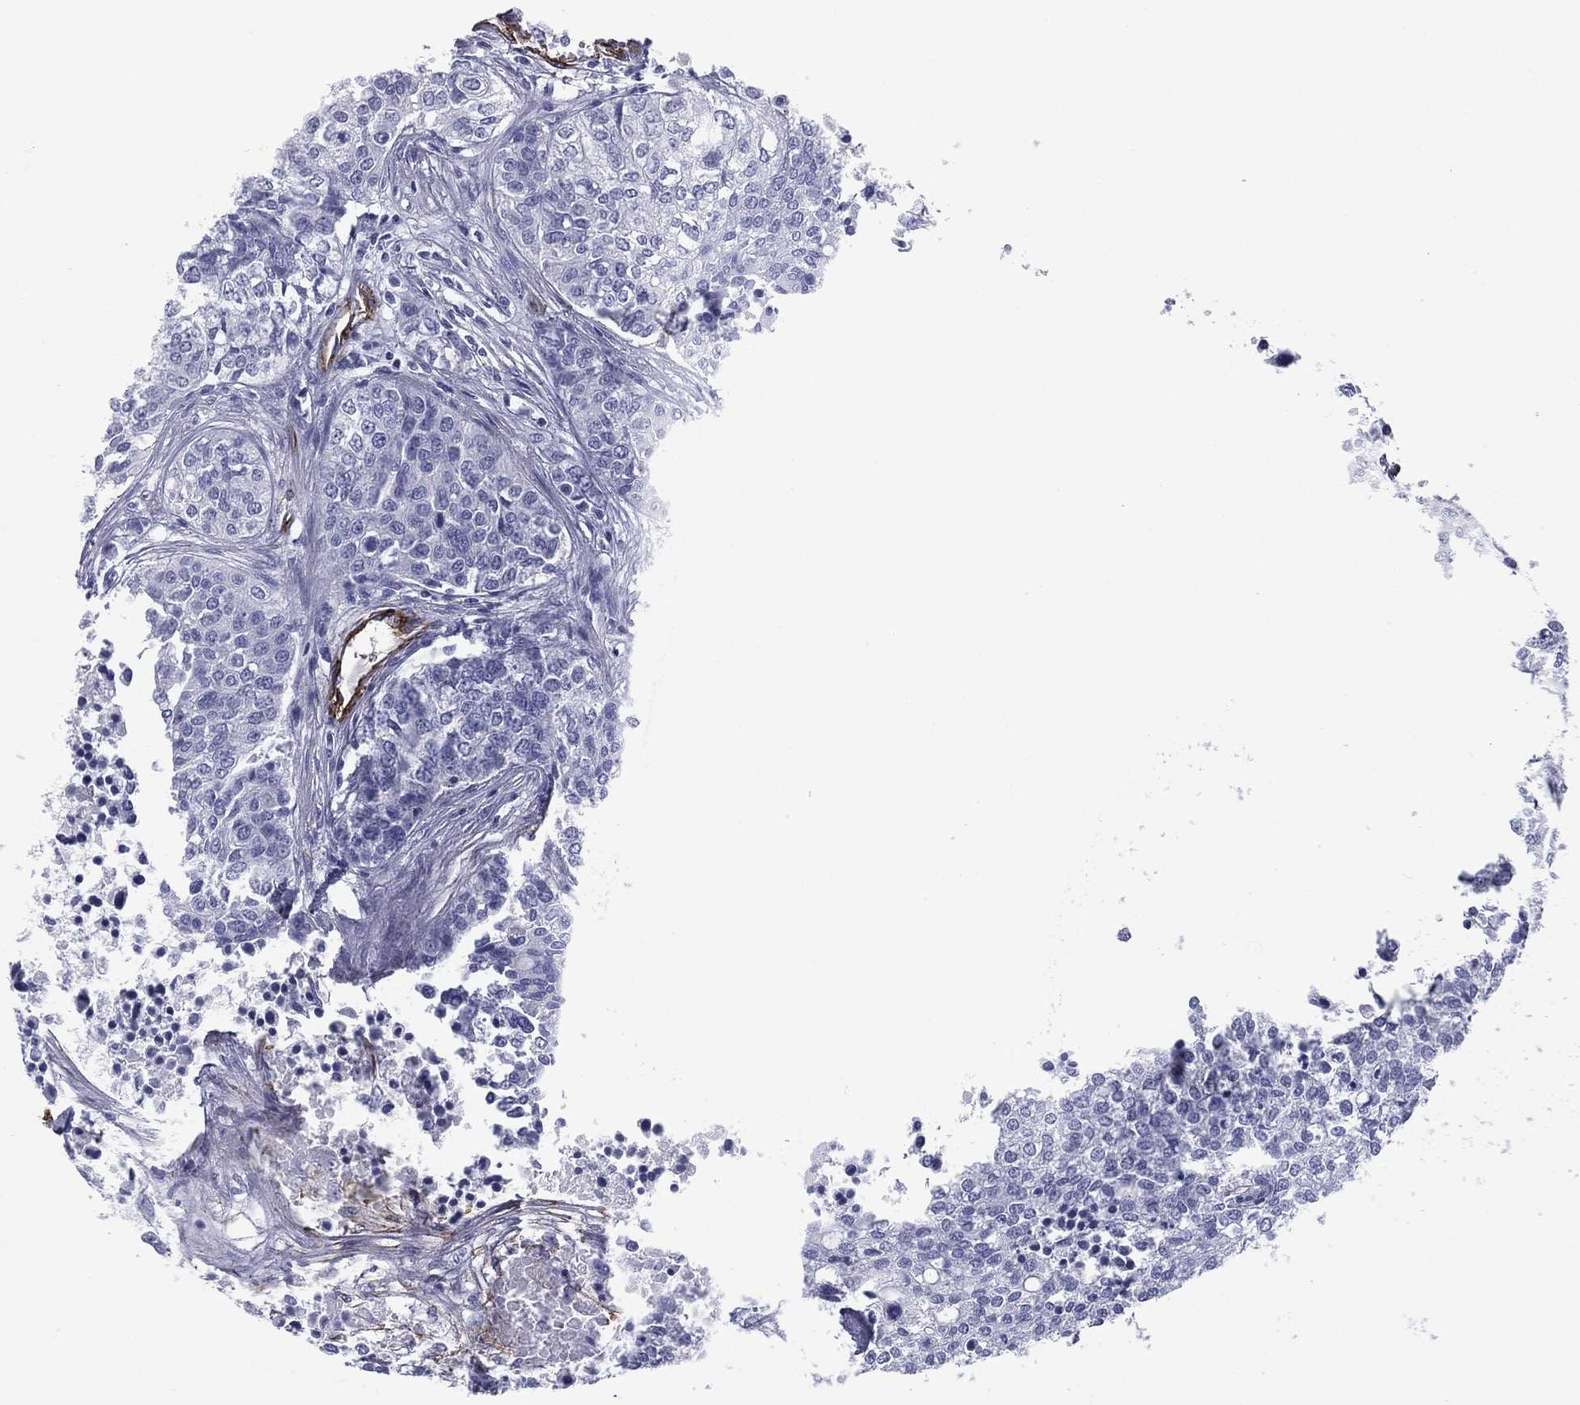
{"staining": {"intensity": "negative", "quantity": "none", "location": "none"}, "tissue": "carcinoid", "cell_type": "Tumor cells", "image_type": "cancer", "snomed": [{"axis": "morphology", "description": "Carcinoid, malignant, NOS"}, {"axis": "topography", "description": "Colon"}], "caption": "A histopathology image of human carcinoid (malignant) is negative for staining in tumor cells. (DAB IHC with hematoxylin counter stain).", "gene": "CAVIN3", "patient": {"sex": "male", "age": 81}}